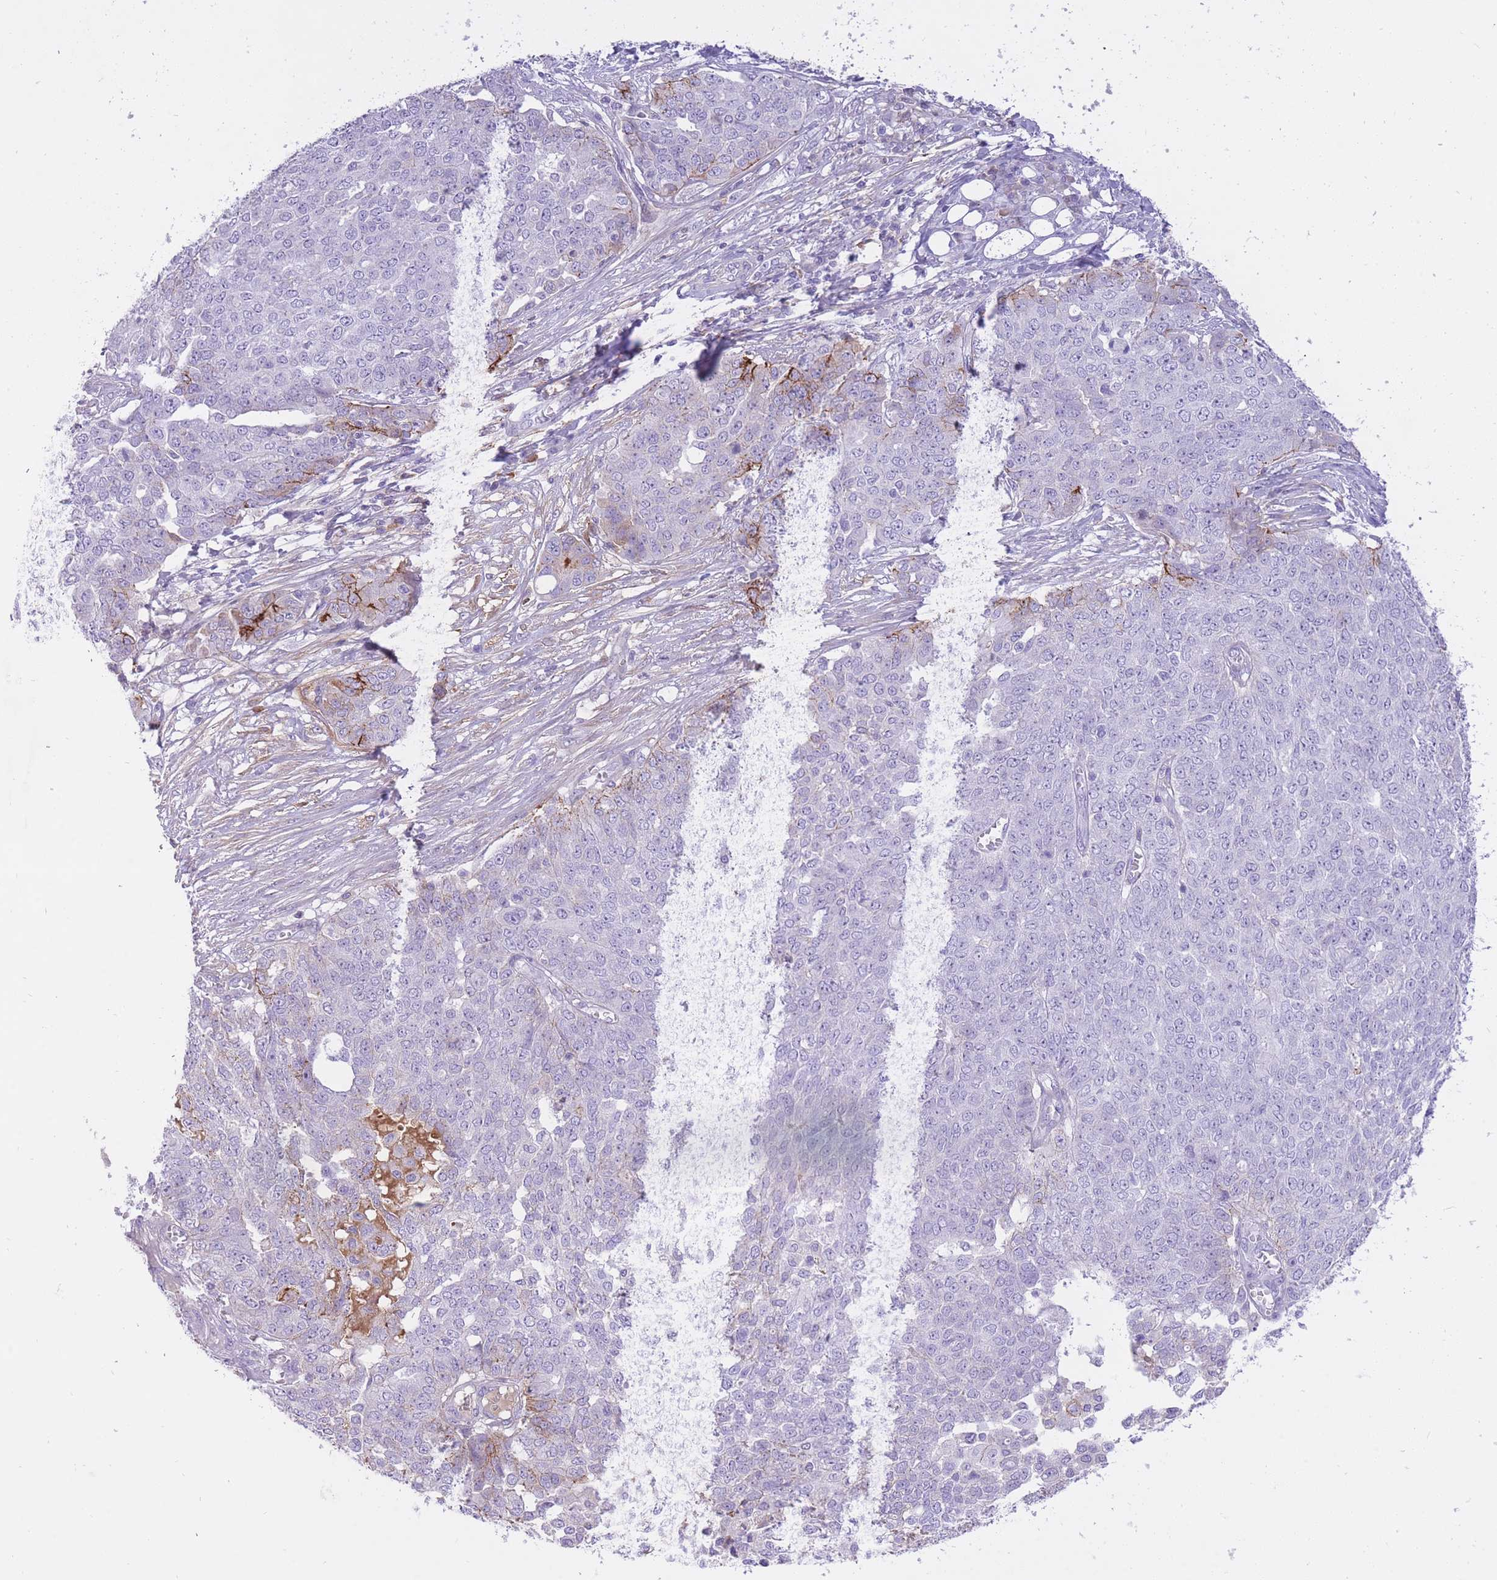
{"staining": {"intensity": "moderate", "quantity": "<25%", "location": "cytoplasmic/membranous"}, "tissue": "ovarian cancer", "cell_type": "Tumor cells", "image_type": "cancer", "snomed": [{"axis": "morphology", "description": "Cystadenocarcinoma, serous, NOS"}, {"axis": "topography", "description": "Soft tissue"}, {"axis": "topography", "description": "Ovary"}], "caption": "Ovarian cancer tissue exhibits moderate cytoplasmic/membranous staining in about <25% of tumor cells The protein is stained brown, and the nuclei are stained in blue (DAB IHC with brightfield microscopy, high magnification).", "gene": "HRG", "patient": {"sex": "female", "age": 57}}